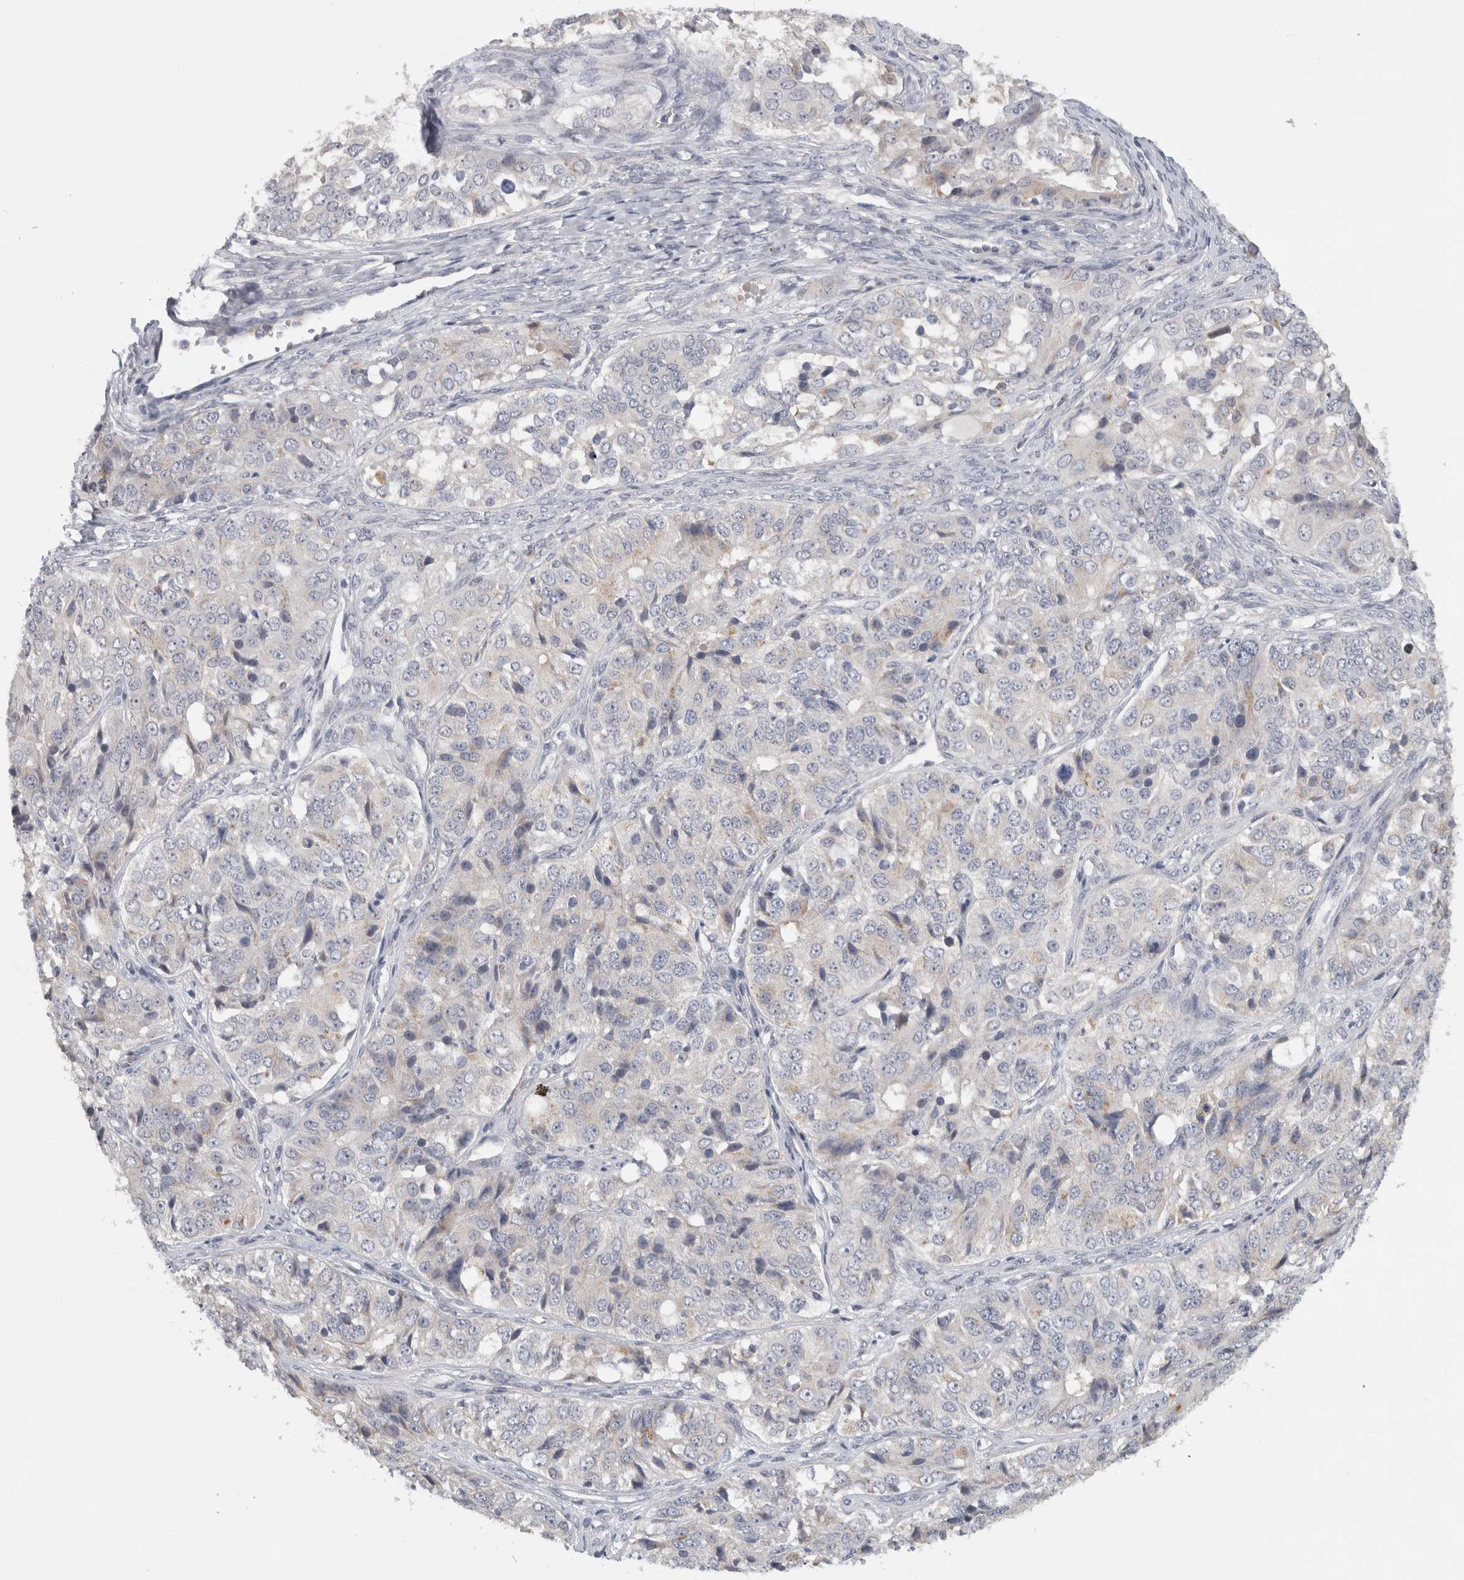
{"staining": {"intensity": "negative", "quantity": "none", "location": "none"}, "tissue": "ovarian cancer", "cell_type": "Tumor cells", "image_type": "cancer", "snomed": [{"axis": "morphology", "description": "Carcinoma, endometroid"}, {"axis": "topography", "description": "Ovary"}], "caption": "DAB immunohistochemical staining of human ovarian cancer (endometroid carcinoma) displays no significant positivity in tumor cells. (DAB (3,3'-diaminobenzidine) immunohistochemistry visualized using brightfield microscopy, high magnification).", "gene": "MGAT1", "patient": {"sex": "female", "age": 51}}